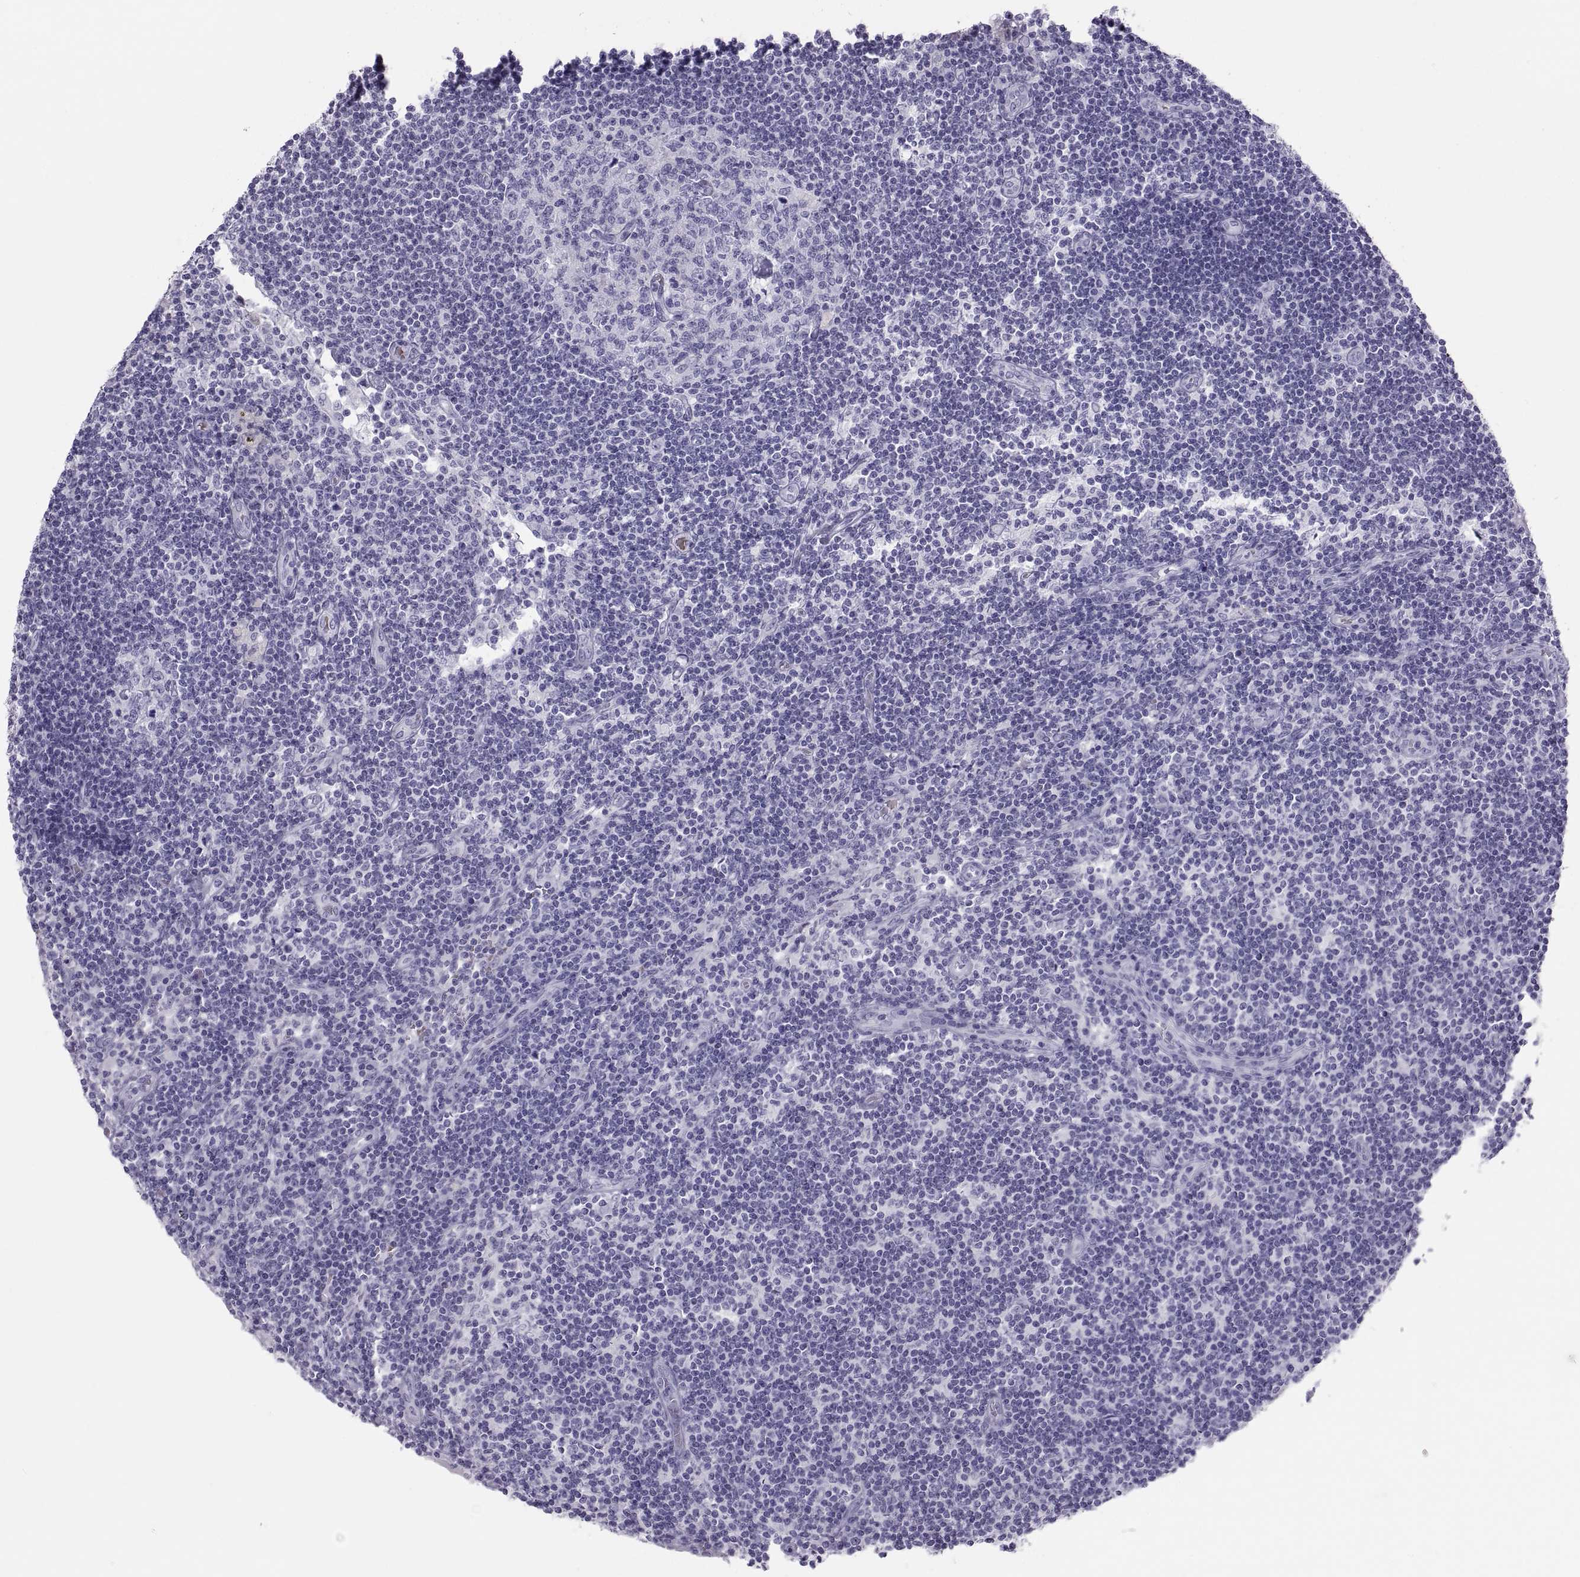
{"staining": {"intensity": "negative", "quantity": "none", "location": "none"}, "tissue": "lymph node", "cell_type": "Germinal center cells", "image_type": "normal", "snomed": [{"axis": "morphology", "description": "Normal tissue, NOS"}, {"axis": "topography", "description": "Lymph node"}], "caption": "This is a micrograph of IHC staining of benign lymph node, which shows no staining in germinal center cells.", "gene": "SEMG1", "patient": {"sex": "female", "age": 72}}